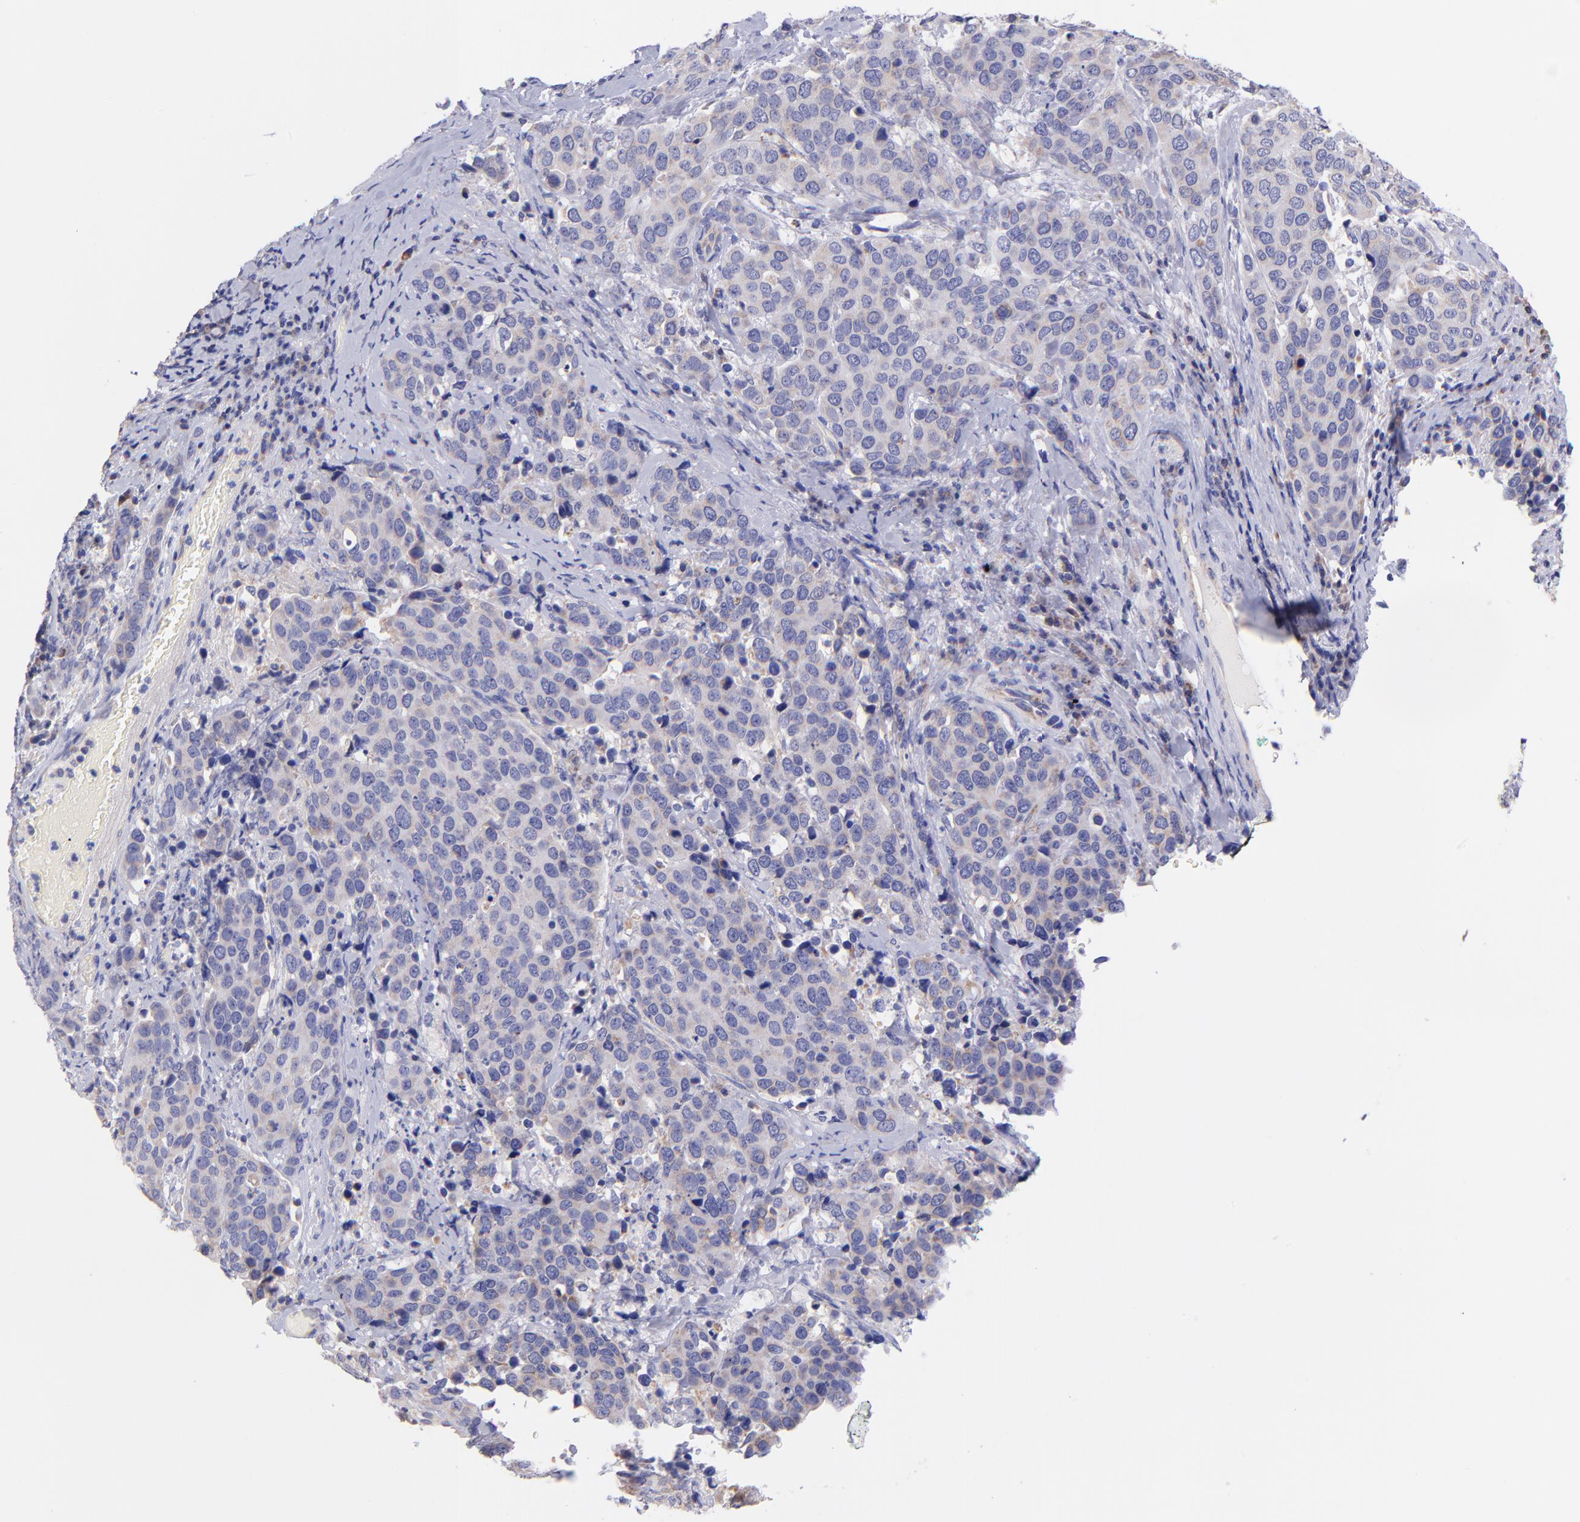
{"staining": {"intensity": "weak", "quantity": "25%-75%", "location": "cytoplasmic/membranous"}, "tissue": "cervical cancer", "cell_type": "Tumor cells", "image_type": "cancer", "snomed": [{"axis": "morphology", "description": "Squamous cell carcinoma, NOS"}, {"axis": "topography", "description": "Cervix"}], "caption": "Immunohistochemistry (IHC) of squamous cell carcinoma (cervical) displays low levels of weak cytoplasmic/membranous positivity in approximately 25%-75% of tumor cells.", "gene": "NDUFB7", "patient": {"sex": "female", "age": 54}}